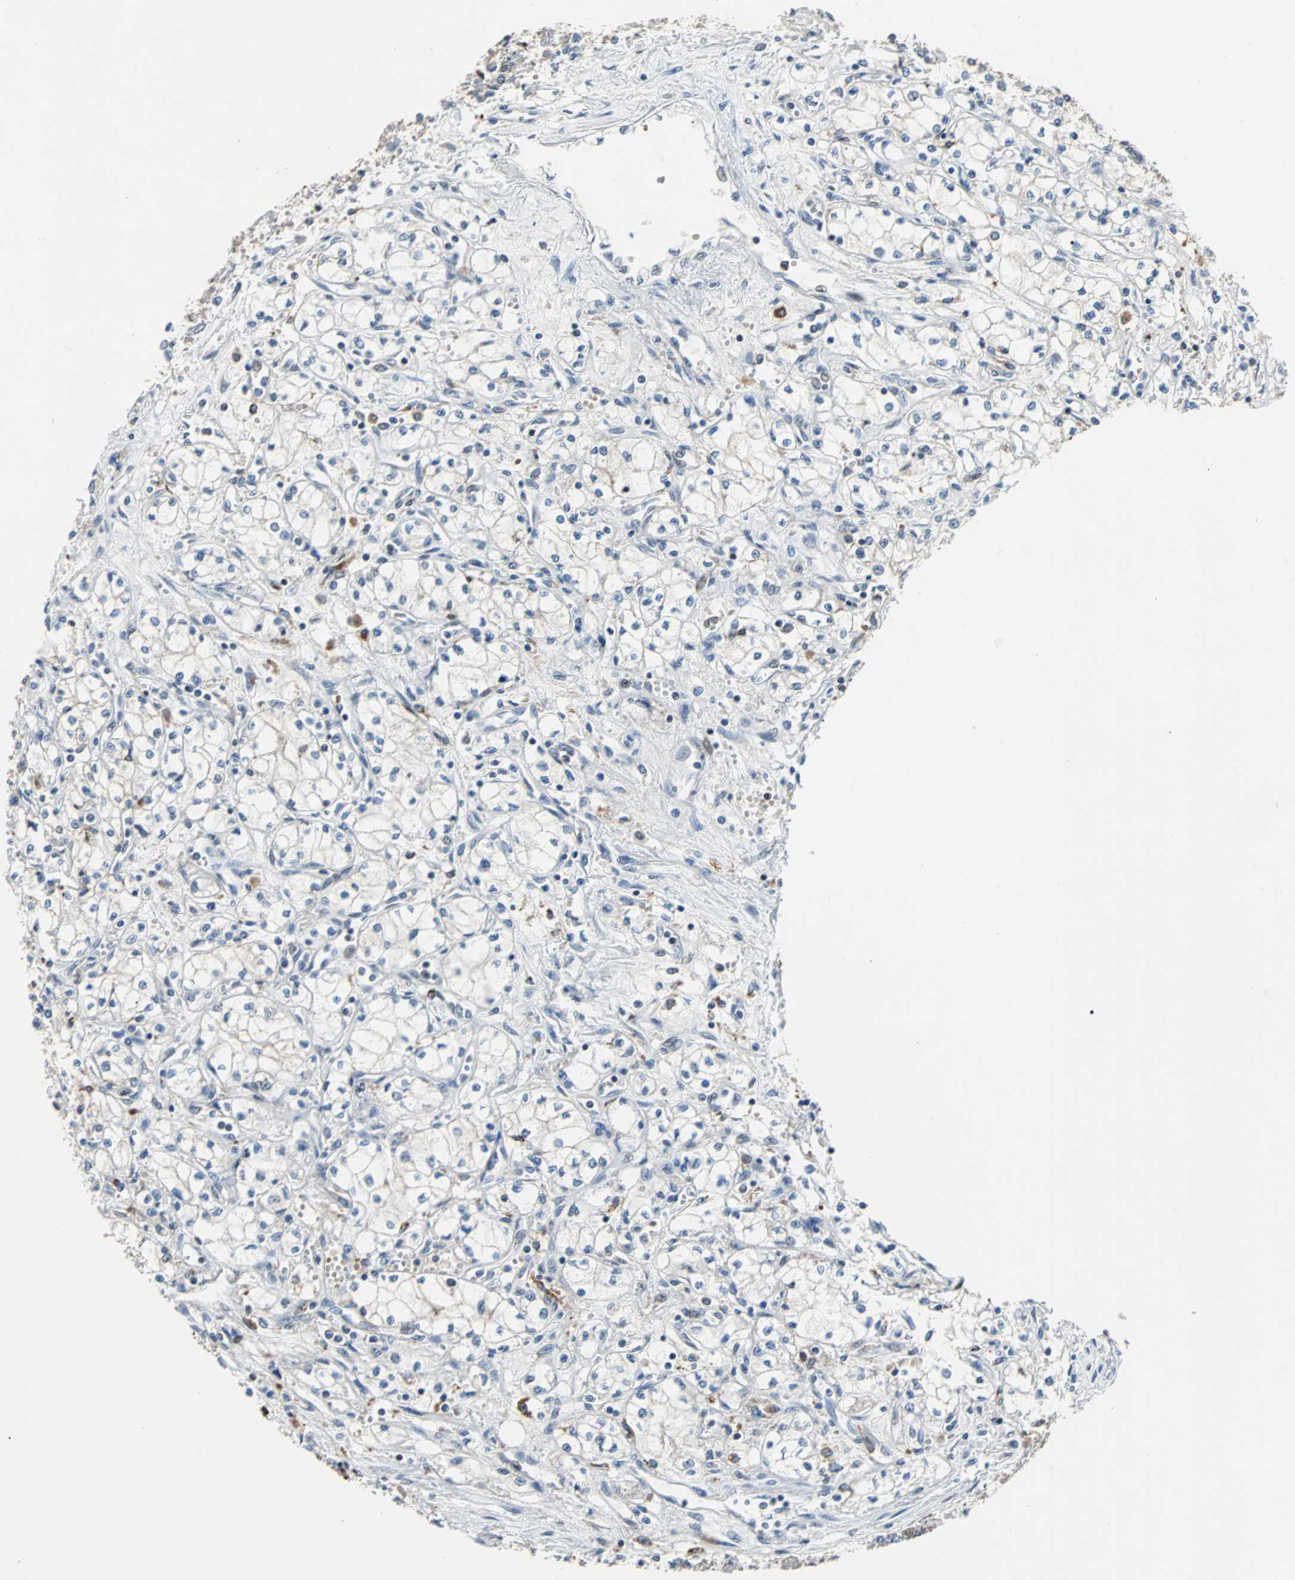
{"staining": {"intensity": "negative", "quantity": "none", "location": "none"}, "tissue": "renal cancer", "cell_type": "Tumor cells", "image_type": "cancer", "snomed": [{"axis": "morphology", "description": "Normal tissue, NOS"}, {"axis": "morphology", "description": "Adenocarcinoma, NOS"}, {"axis": "topography", "description": "Kidney"}], "caption": "This image is of adenocarcinoma (renal) stained with immunohistochemistry to label a protein in brown with the nuclei are counter-stained blue. There is no staining in tumor cells.", "gene": "HLX", "patient": {"sex": "male", "age": 59}}